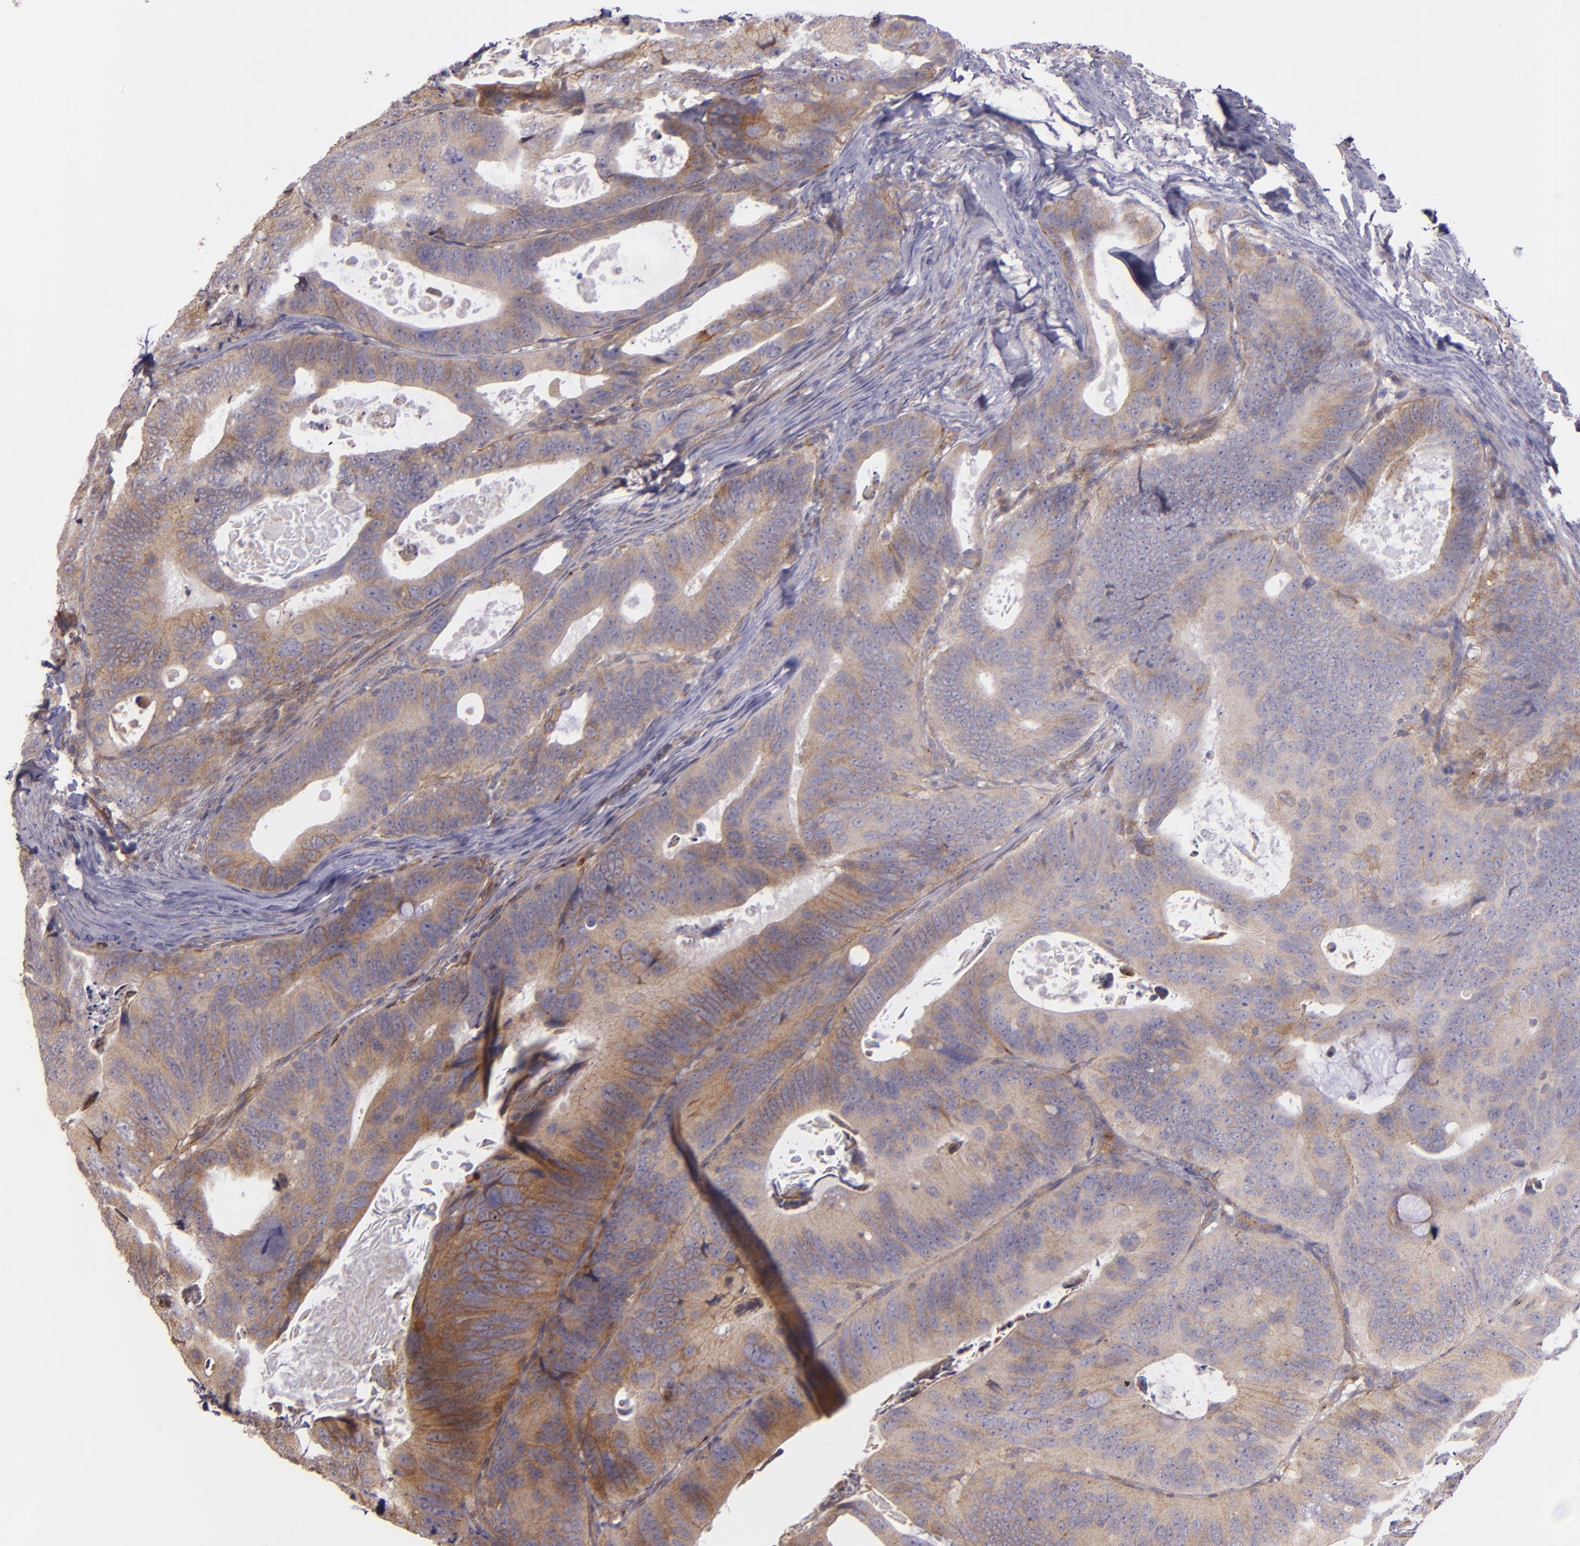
{"staining": {"intensity": "moderate", "quantity": ">75%", "location": "cytoplasmic/membranous"}, "tissue": "colorectal cancer", "cell_type": "Tumor cells", "image_type": "cancer", "snomed": [{"axis": "morphology", "description": "Adenocarcinoma, NOS"}, {"axis": "topography", "description": "Colon"}], "caption": "Immunohistochemistry (IHC) (DAB) staining of human colorectal cancer (adenocarcinoma) demonstrates moderate cytoplasmic/membranous protein staining in about >75% of tumor cells.", "gene": "ECE1", "patient": {"sex": "female", "age": 55}}